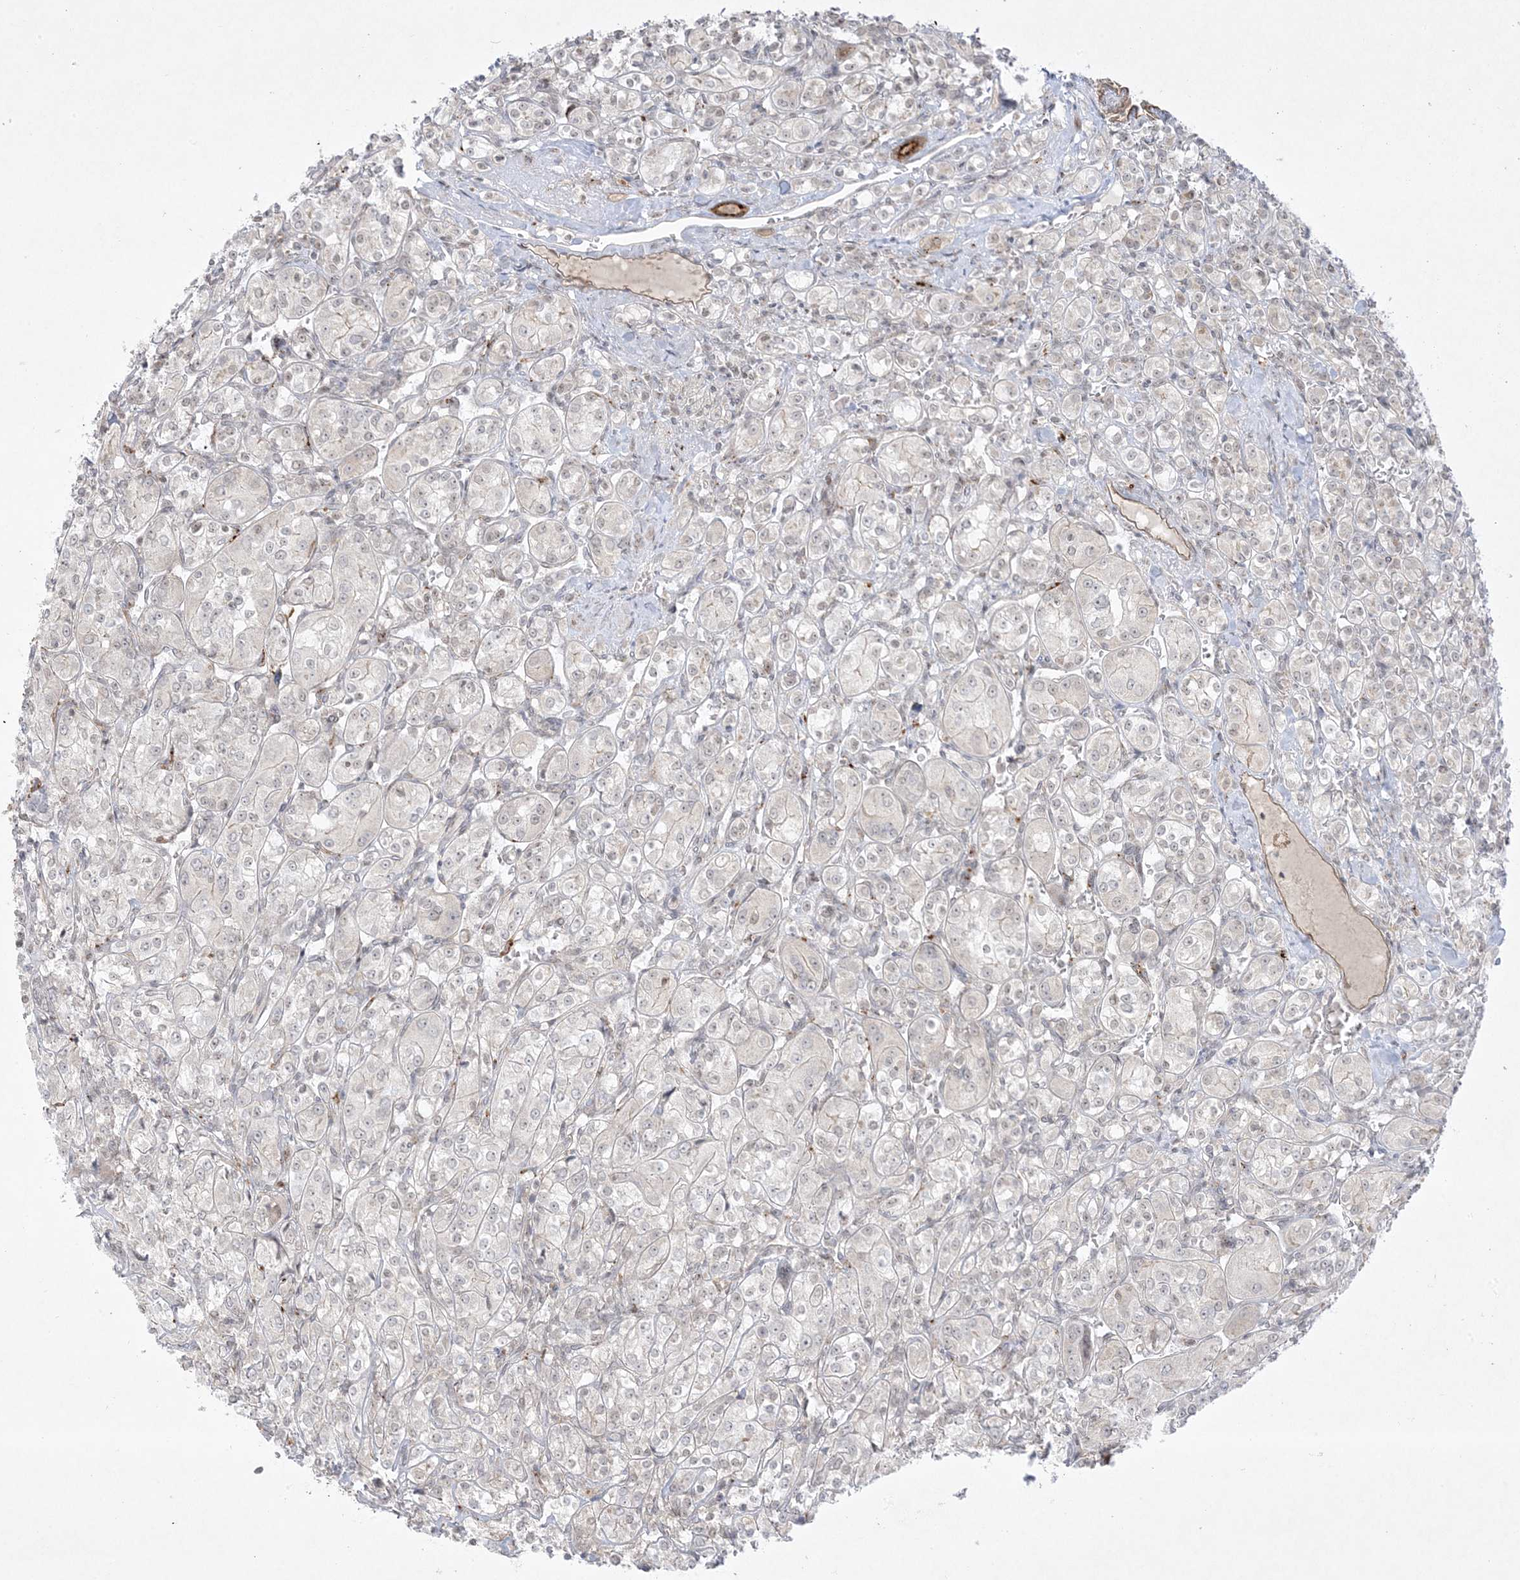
{"staining": {"intensity": "negative", "quantity": "none", "location": "none"}, "tissue": "renal cancer", "cell_type": "Tumor cells", "image_type": "cancer", "snomed": [{"axis": "morphology", "description": "Adenocarcinoma, NOS"}, {"axis": "topography", "description": "Kidney"}], "caption": "IHC photomicrograph of neoplastic tissue: renal cancer (adenocarcinoma) stained with DAB reveals no significant protein positivity in tumor cells. (DAB immunohistochemistry (IHC) visualized using brightfield microscopy, high magnification).", "gene": "PTK6", "patient": {"sex": "male", "age": 77}}